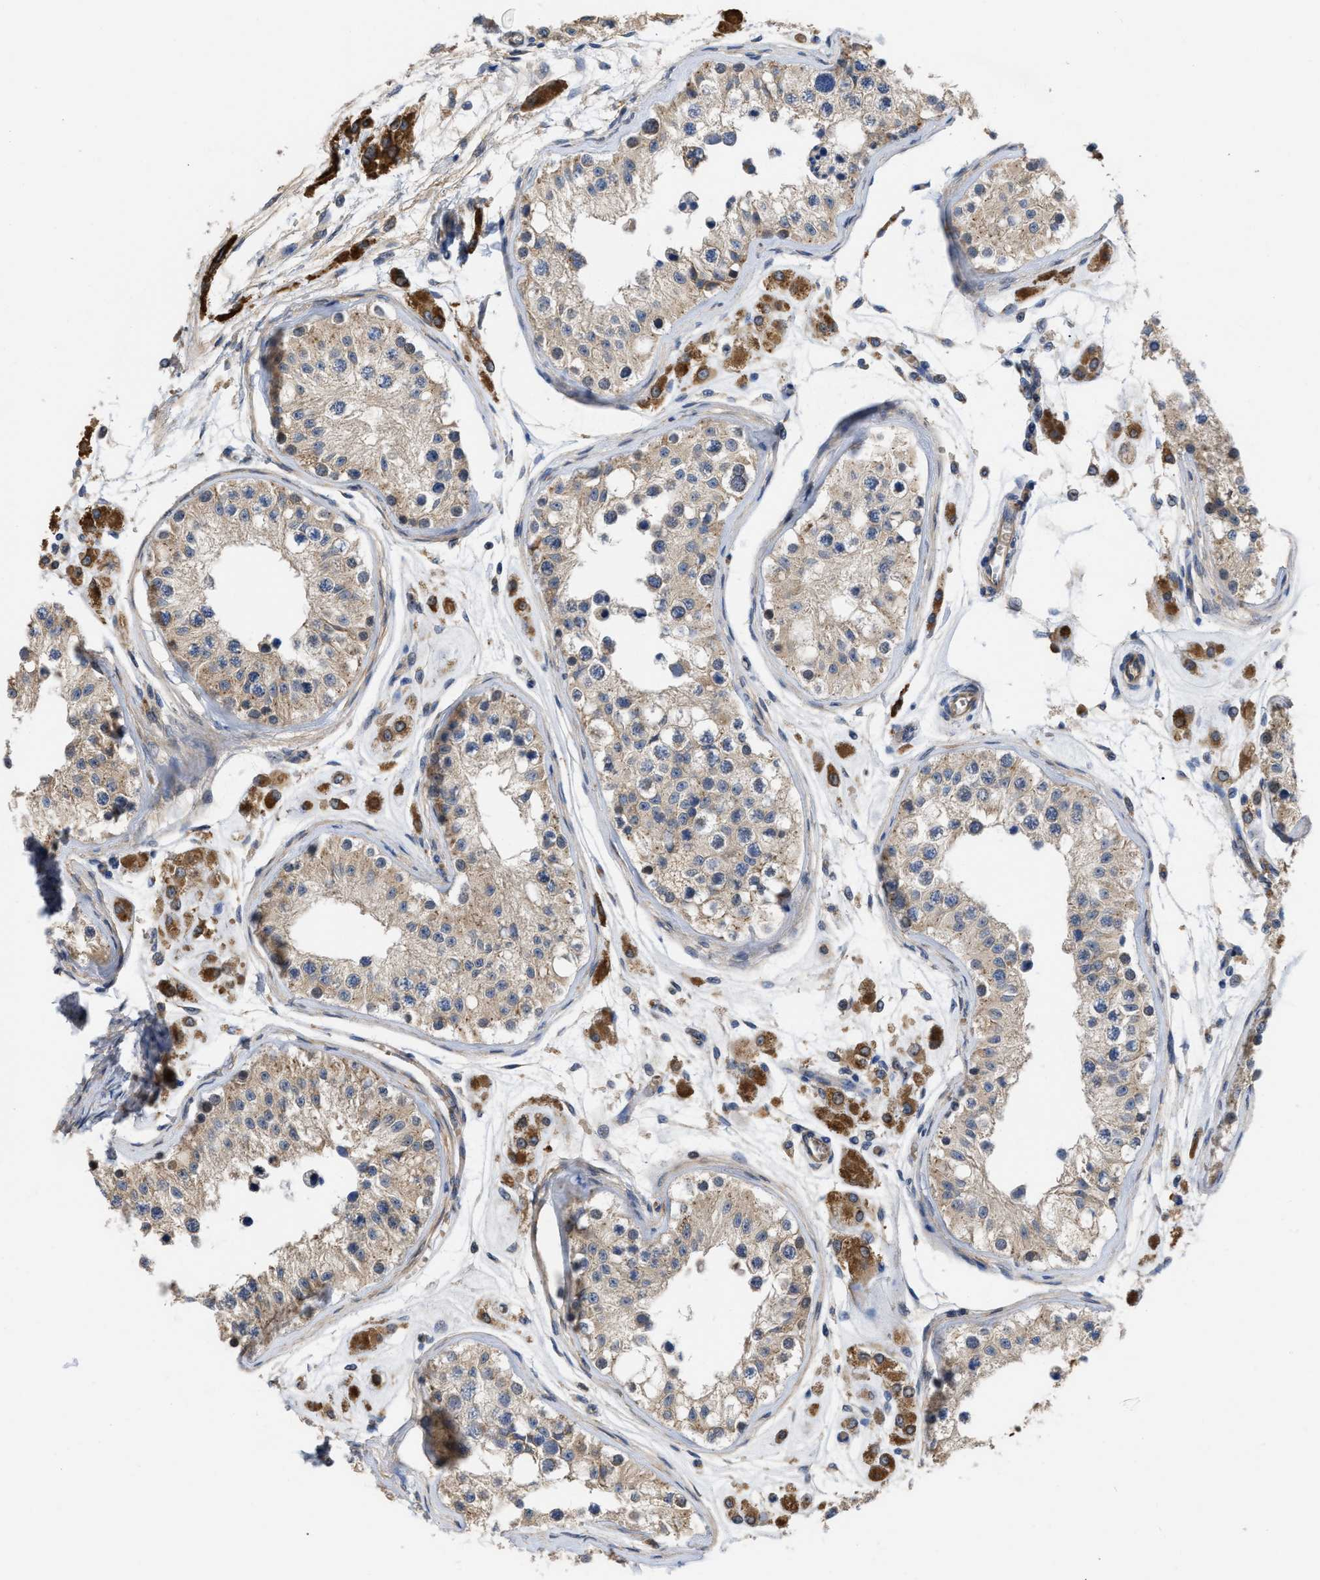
{"staining": {"intensity": "weak", "quantity": ">75%", "location": "cytoplasmic/membranous"}, "tissue": "testis", "cell_type": "Cells in seminiferous ducts", "image_type": "normal", "snomed": [{"axis": "morphology", "description": "Normal tissue, NOS"}, {"axis": "morphology", "description": "Adenocarcinoma, metastatic, NOS"}, {"axis": "topography", "description": "Testis"}], "caption": "Immunohistochemistry (IHC) histopathology image of unremarkable human testis stained for a protein (brown), which demonstrates low levels of weak cytoplasmic/membranous positivity in approximately >75% of cells in seminiferous ducts.", "gene": "SLC4A11", "patient": {"sex": "male", "age": 26}}